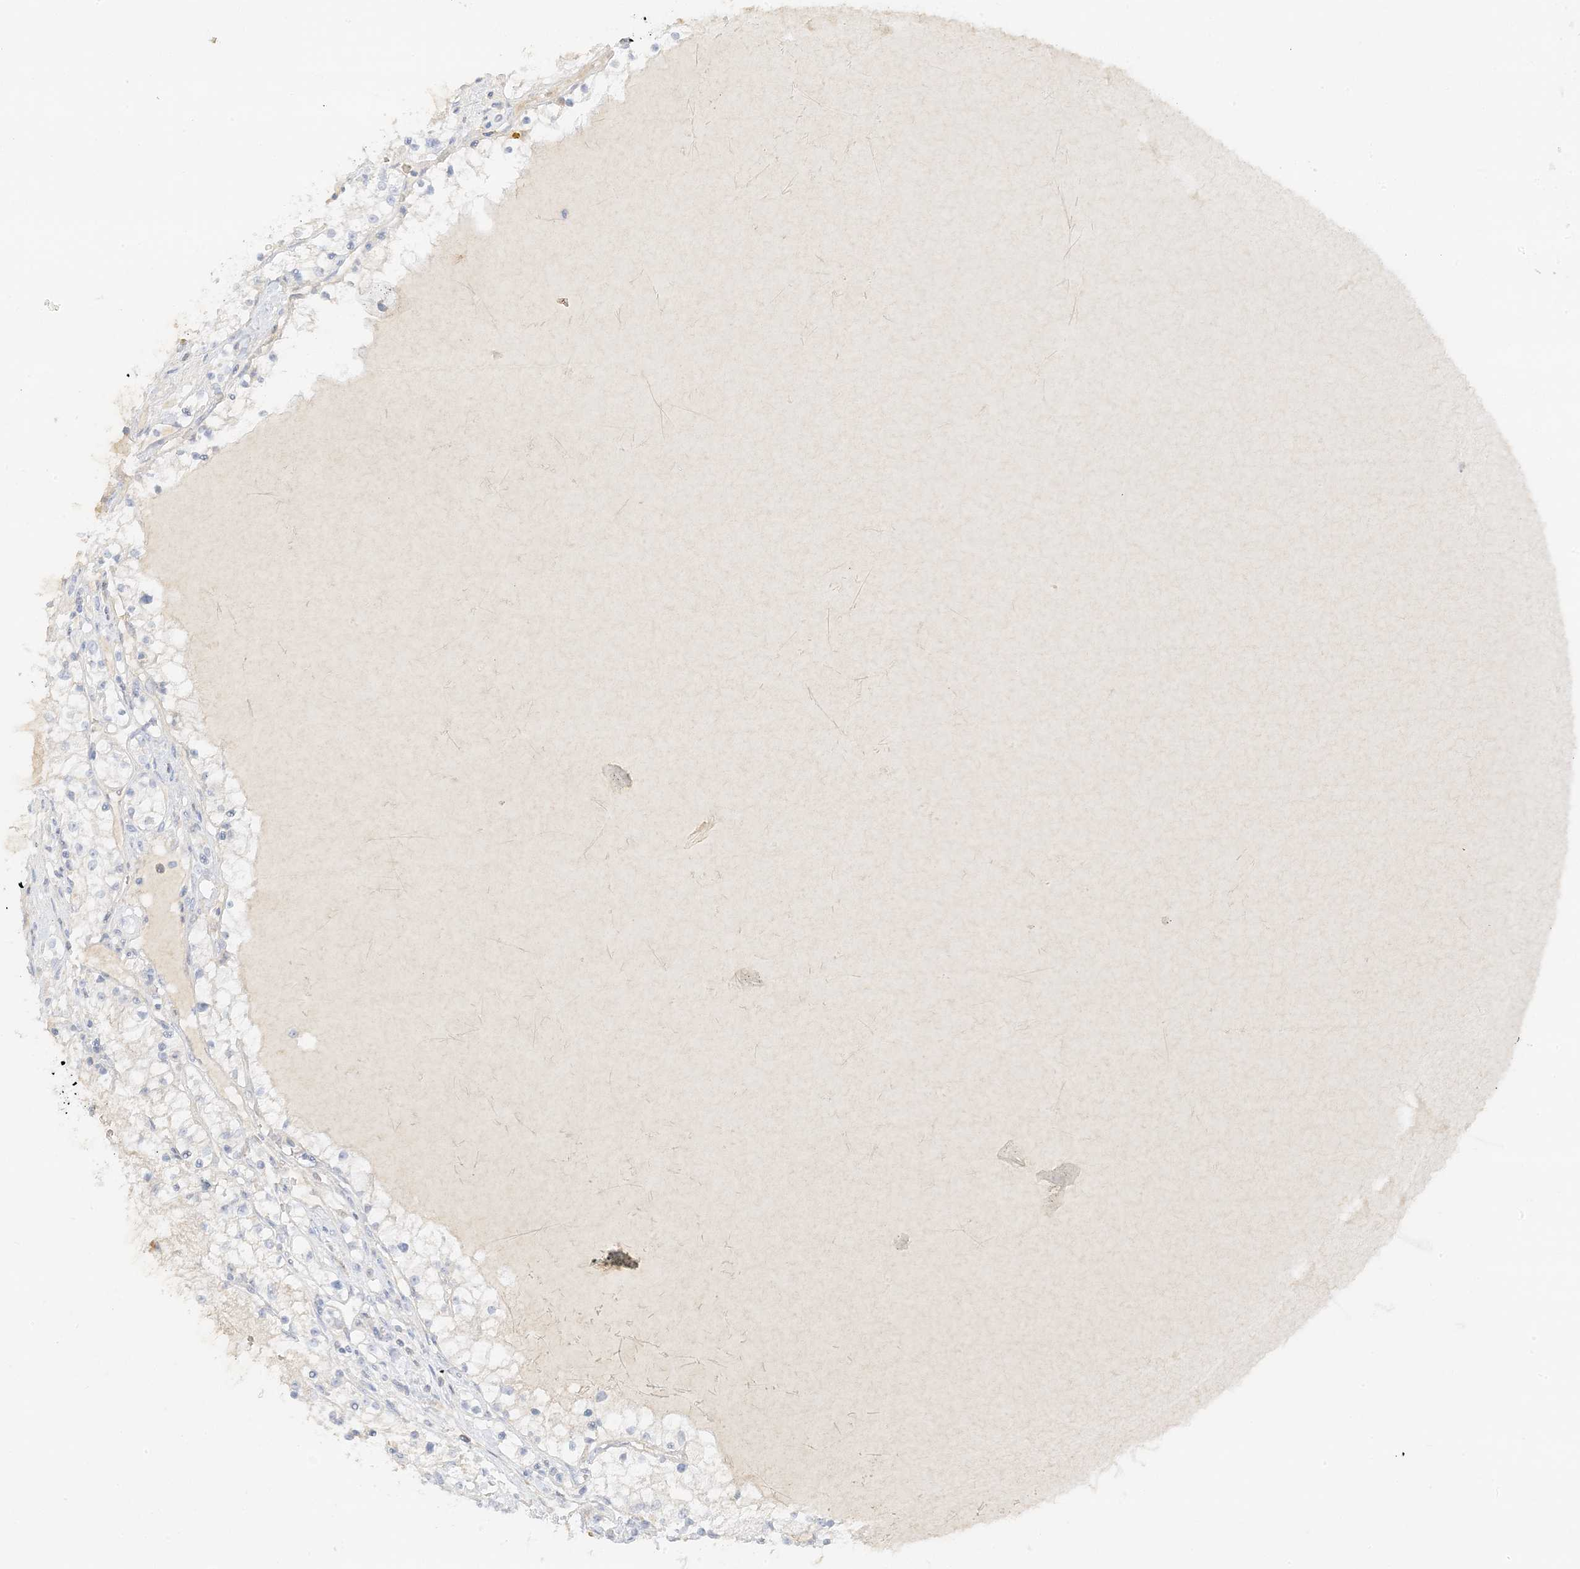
{"staining": {"intensity": "negative", "quantity": "none", "location": "none"}, "tissue": "renal cancer", "cell_type": "Tumor cells", "image_type": "cancer", "snomed": [{"axis": "morphology", "description": "Normal tissue, NOS"}, {"axis": "morphology", "description": "Adenocarcinoma, NOS"}, {"axis": "topography", "description": "Kidney"}], "caption": "There is no significant positivity in tumor cells of renal adenocarcinoma. (DAB (3,3'-diaminobenzidine) immunohistochemistry visualized using brightfield microscopy, high magnification).", "gene": "ZBTB41", "patient": {"sex": "male", "age": 68}}